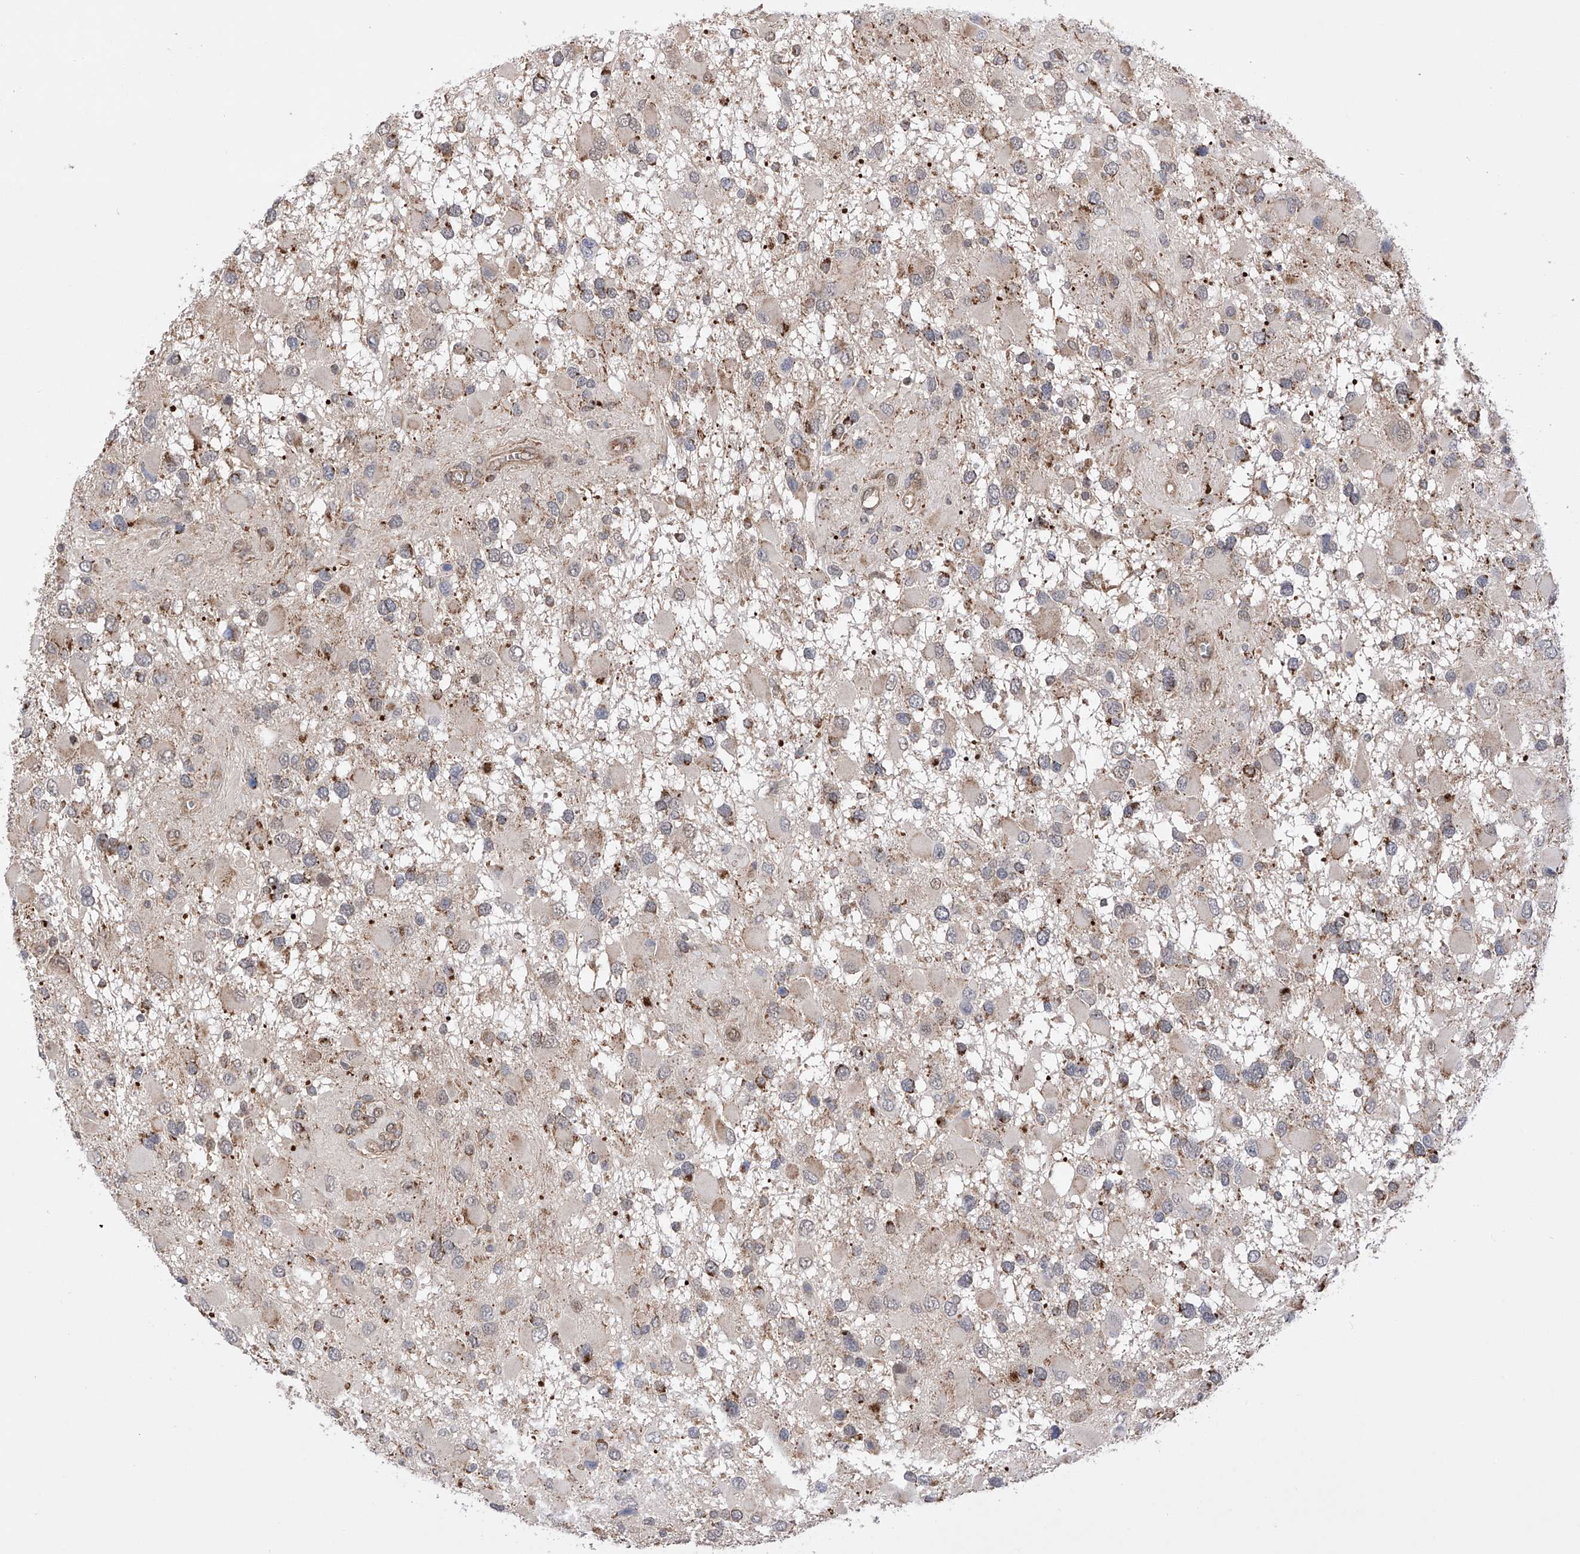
{"staining": {"intensity": "weak", "quantity": "25%-75%", "location": "cytoplasmic/membranous"}, "tissue": "glioma", "cell_type": "Tumor cells", "image_type": "cancer", "snomed": [{"axis": "morphology", "description": "Glioma, malignant, High grade"}, {"axis": "topography", "description": "Brain"}], "caption": "Human malignant glioma (high-grade) stained for a protein (brown) shows weak cytoplasmic/membranous positive staining in approximately 25%-75% of tumor cells.", "gene": "SDHAF4", "patient": {"sex": "male", "age": 53}}